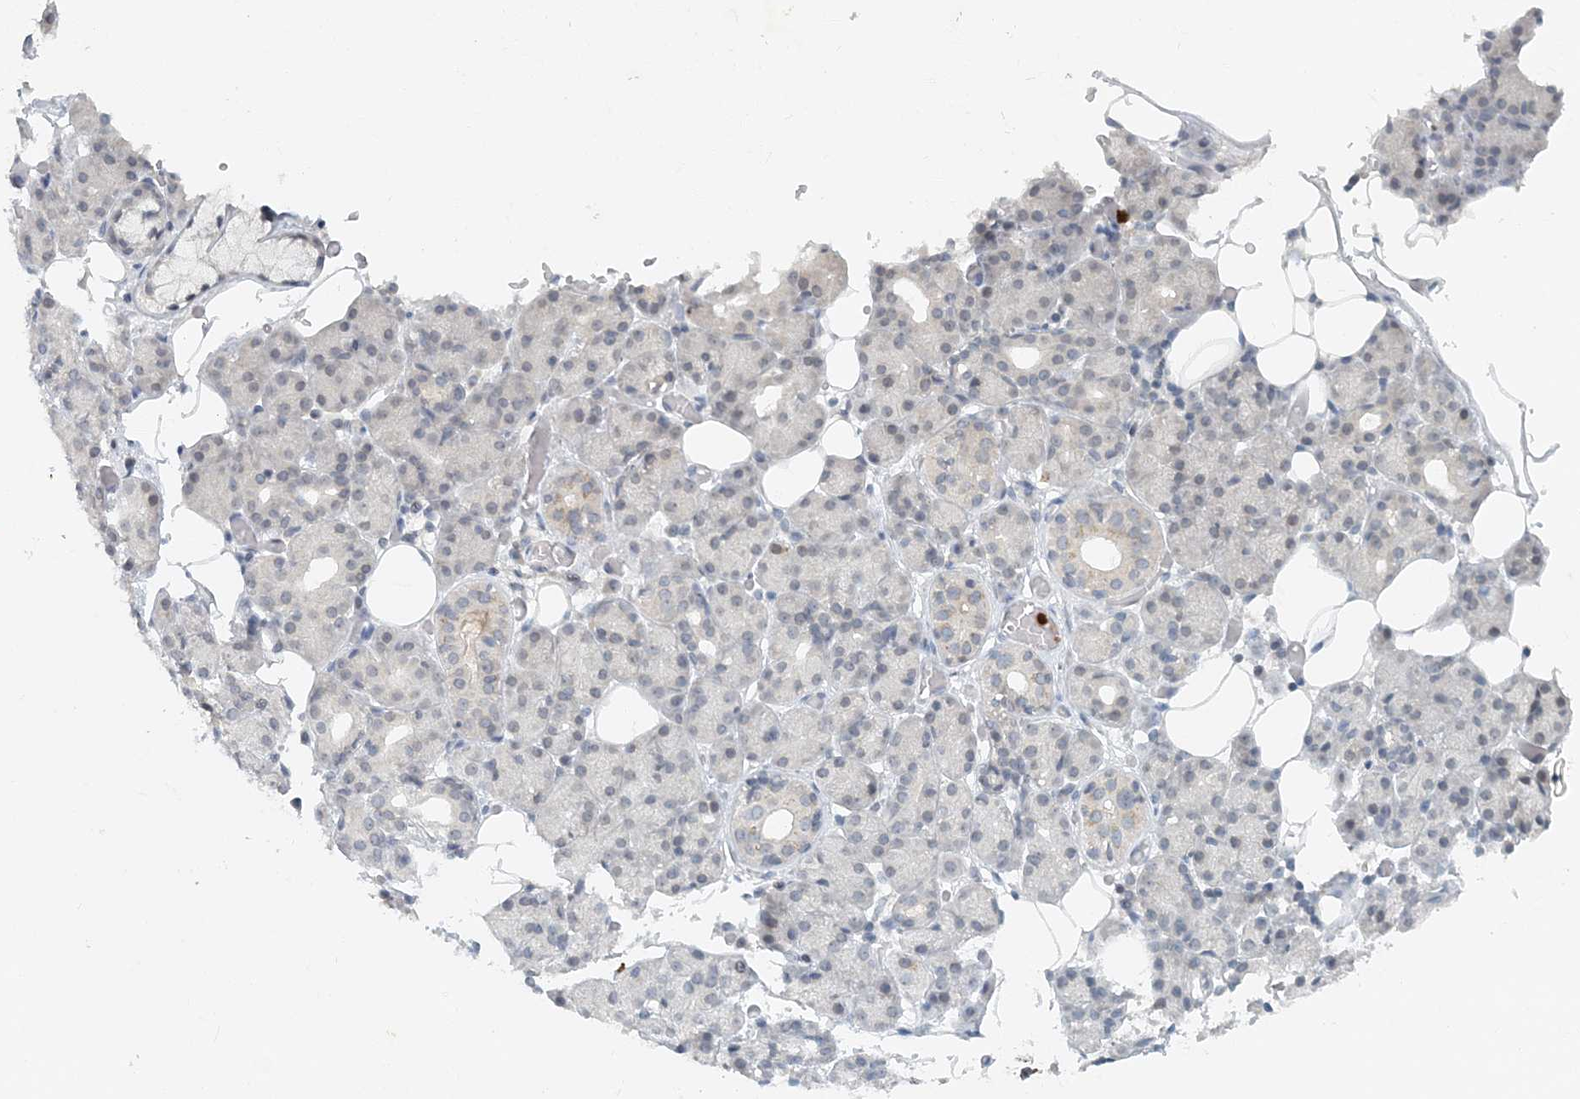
{"staining": {"intensity": "negative", "quantity": "none", "location": "none"}, "tissue": "salivary gland", "cell_type": "Glandular cells", "image_type": "normal", "snomed": [{"axis": "morphology", "description": "Normal tissue, NOS"}, {"axis": "topography", "description": "Salivary gland"}], "caption": "Histopathology image shows no protein staining in glandular cells of normal salivary gland.", "gene": "NUP54", "patient": {"sex": "male", "age": 63}}